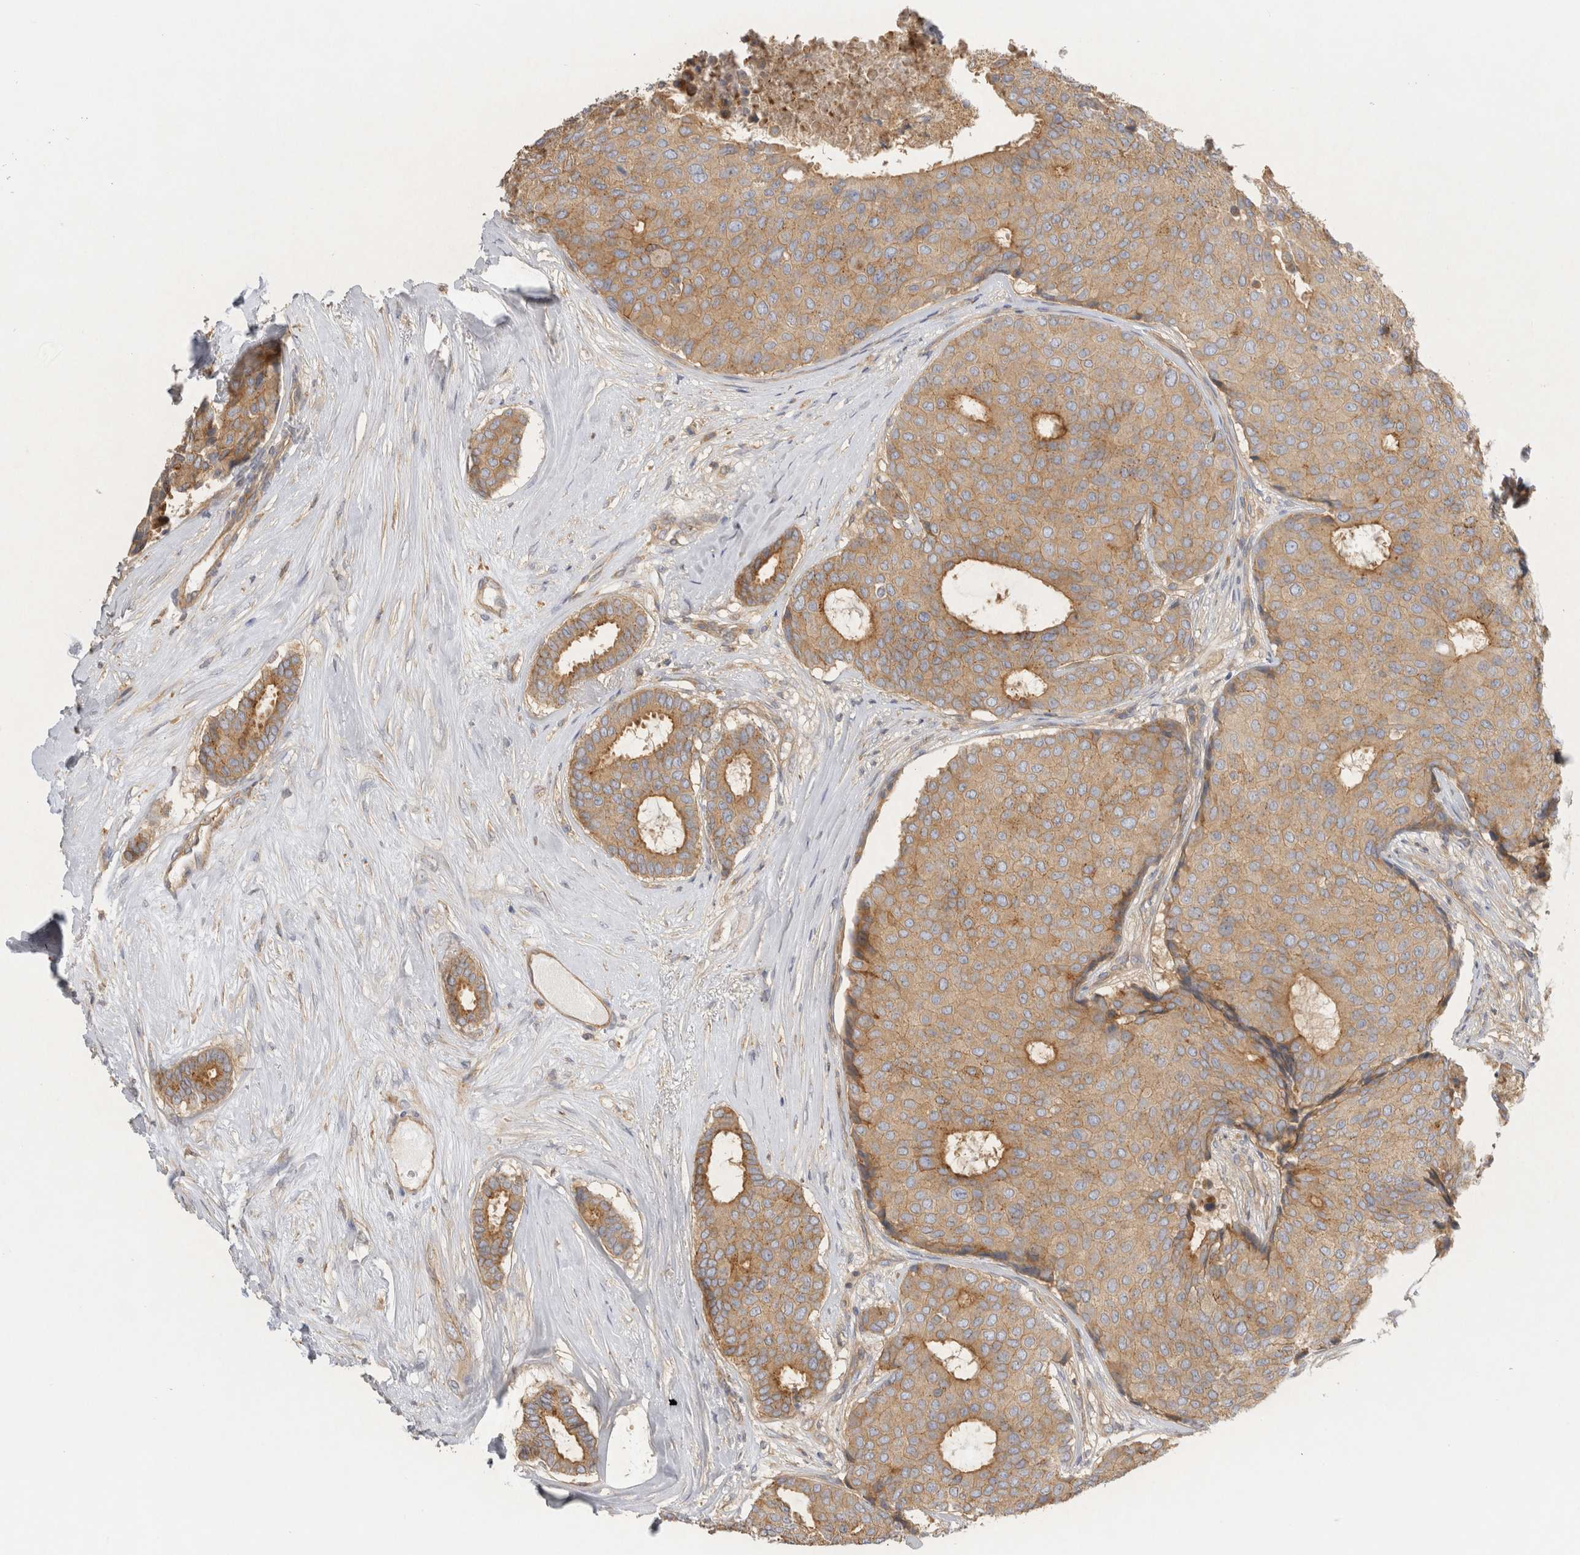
{"staining": {"intensity": "weak", "quantity": ">75%", "location": "cytoplasmic/membranous"}, "tissue": "breast cancer", "cell_type": "Tumor cells", "image_type": "cancer", "snomed": [{"axis": "morphology", "description": "Duct carcinoma"}, {"axis": "topography", "description": "Breast"}], "caption": "Immunohistochemistry image of neoplastic tissue: human breast intraductal carcinoma stained using IHC displays low levels of weak protein expression localized specifically in the cytoplasmic/membranous of tumor cells, appearing as a cytoplasmic/membranous brown color.", "gene": "CHMP6", "patient": {"sex": "female", "age": 75}}